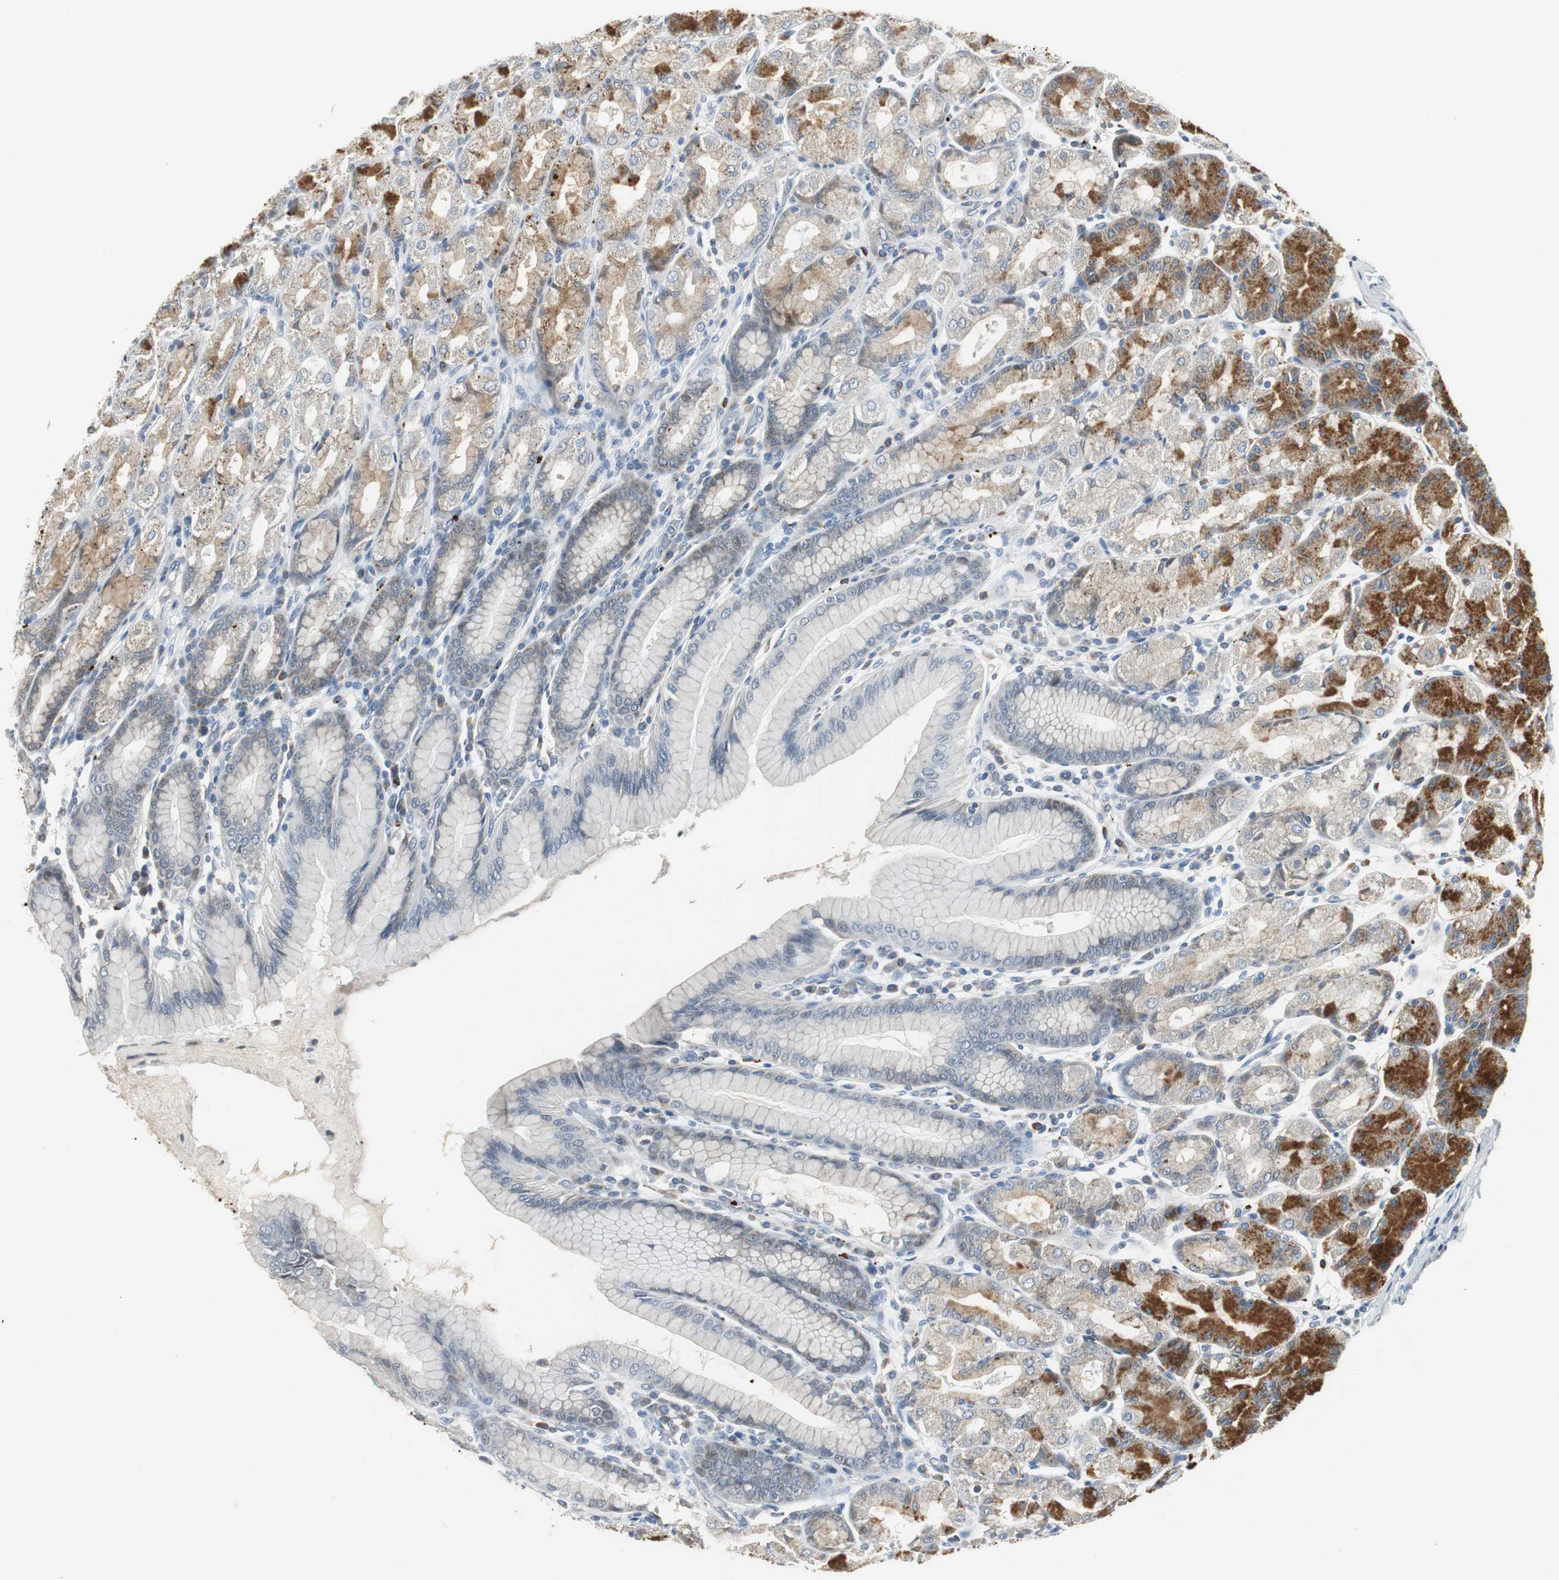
{"staining": {"intensity": "strong", "quantity": "25%-75%", "location": "cytoplasmic/membranous"}, "tissue": "stomach", "cell_type": "Glandular cells", "image_type": "normal", "snomed": [{"axis": "morphology", "description": "Normal tissue, NOS"}, {"axis": "topography", "description": "Stomach, upper"}], "caption": "Stomach stained with DAB (3,3'-diaminobenzidine) immunohistochemistry (IHC) exhibits high levels of strong cytoplasmic/membranous staining in approximately 25%-75% of glandular cells.", "gene": "NLGN1", "patient": {"sex": "male", "age": 68}}